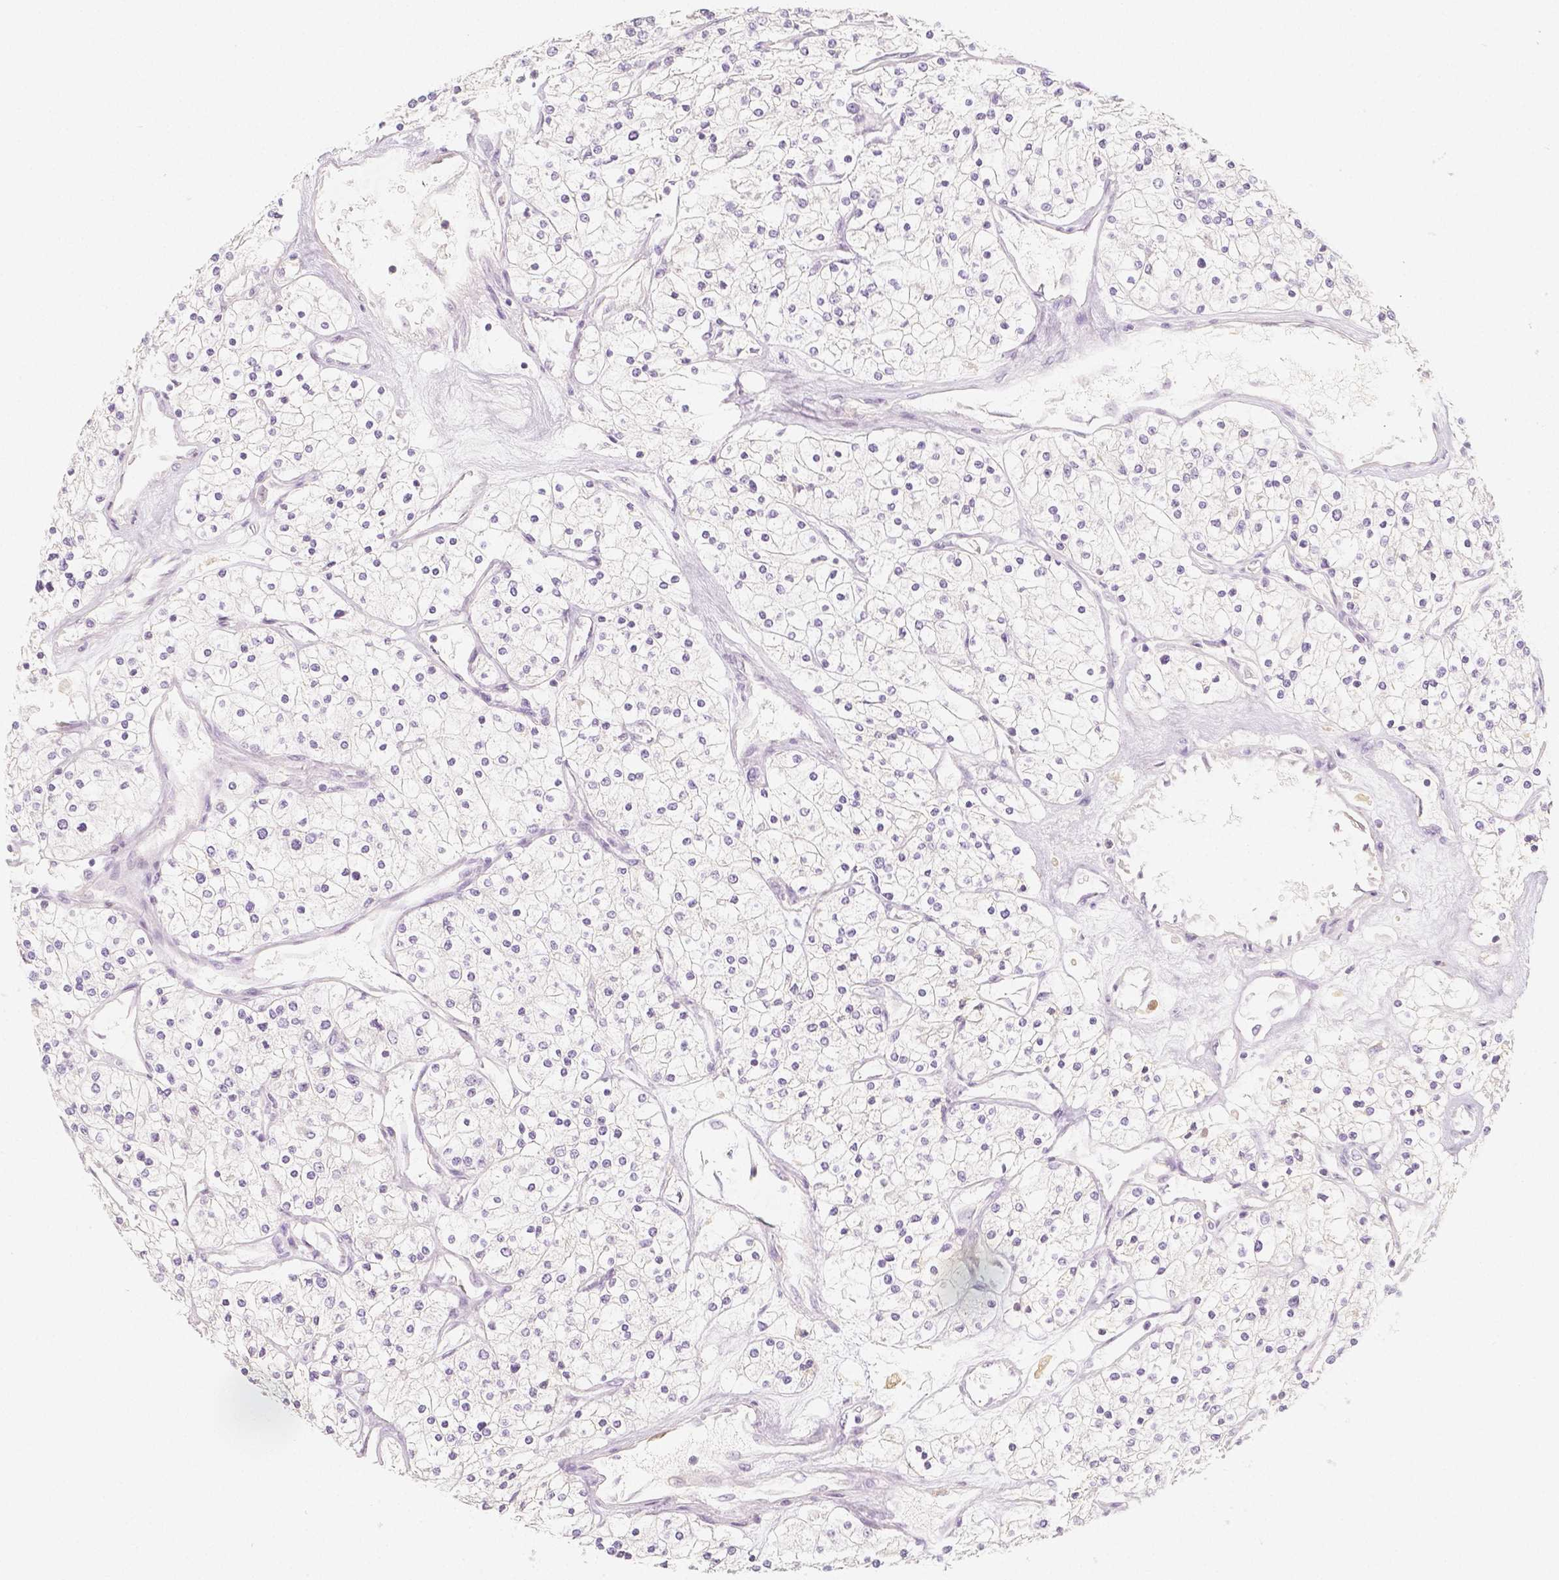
{"staining": {"intensity": "negative", "quantity": "none", "location": "none"}, "tissue": "renal cancer", "cell_type": "Tumor cells", "image_type": "cancer", "snomed": [{"axis": "morphology", "description": "Adenocarcinoma, NOS"}, {"axis": "topography", "description": "Kidney"}], "caption": "There is no significant expression in tumor cells of renal cancer (adenocarcinoma).", "gene": "BATF", "patient": {"sex": "male", "age": 80}}